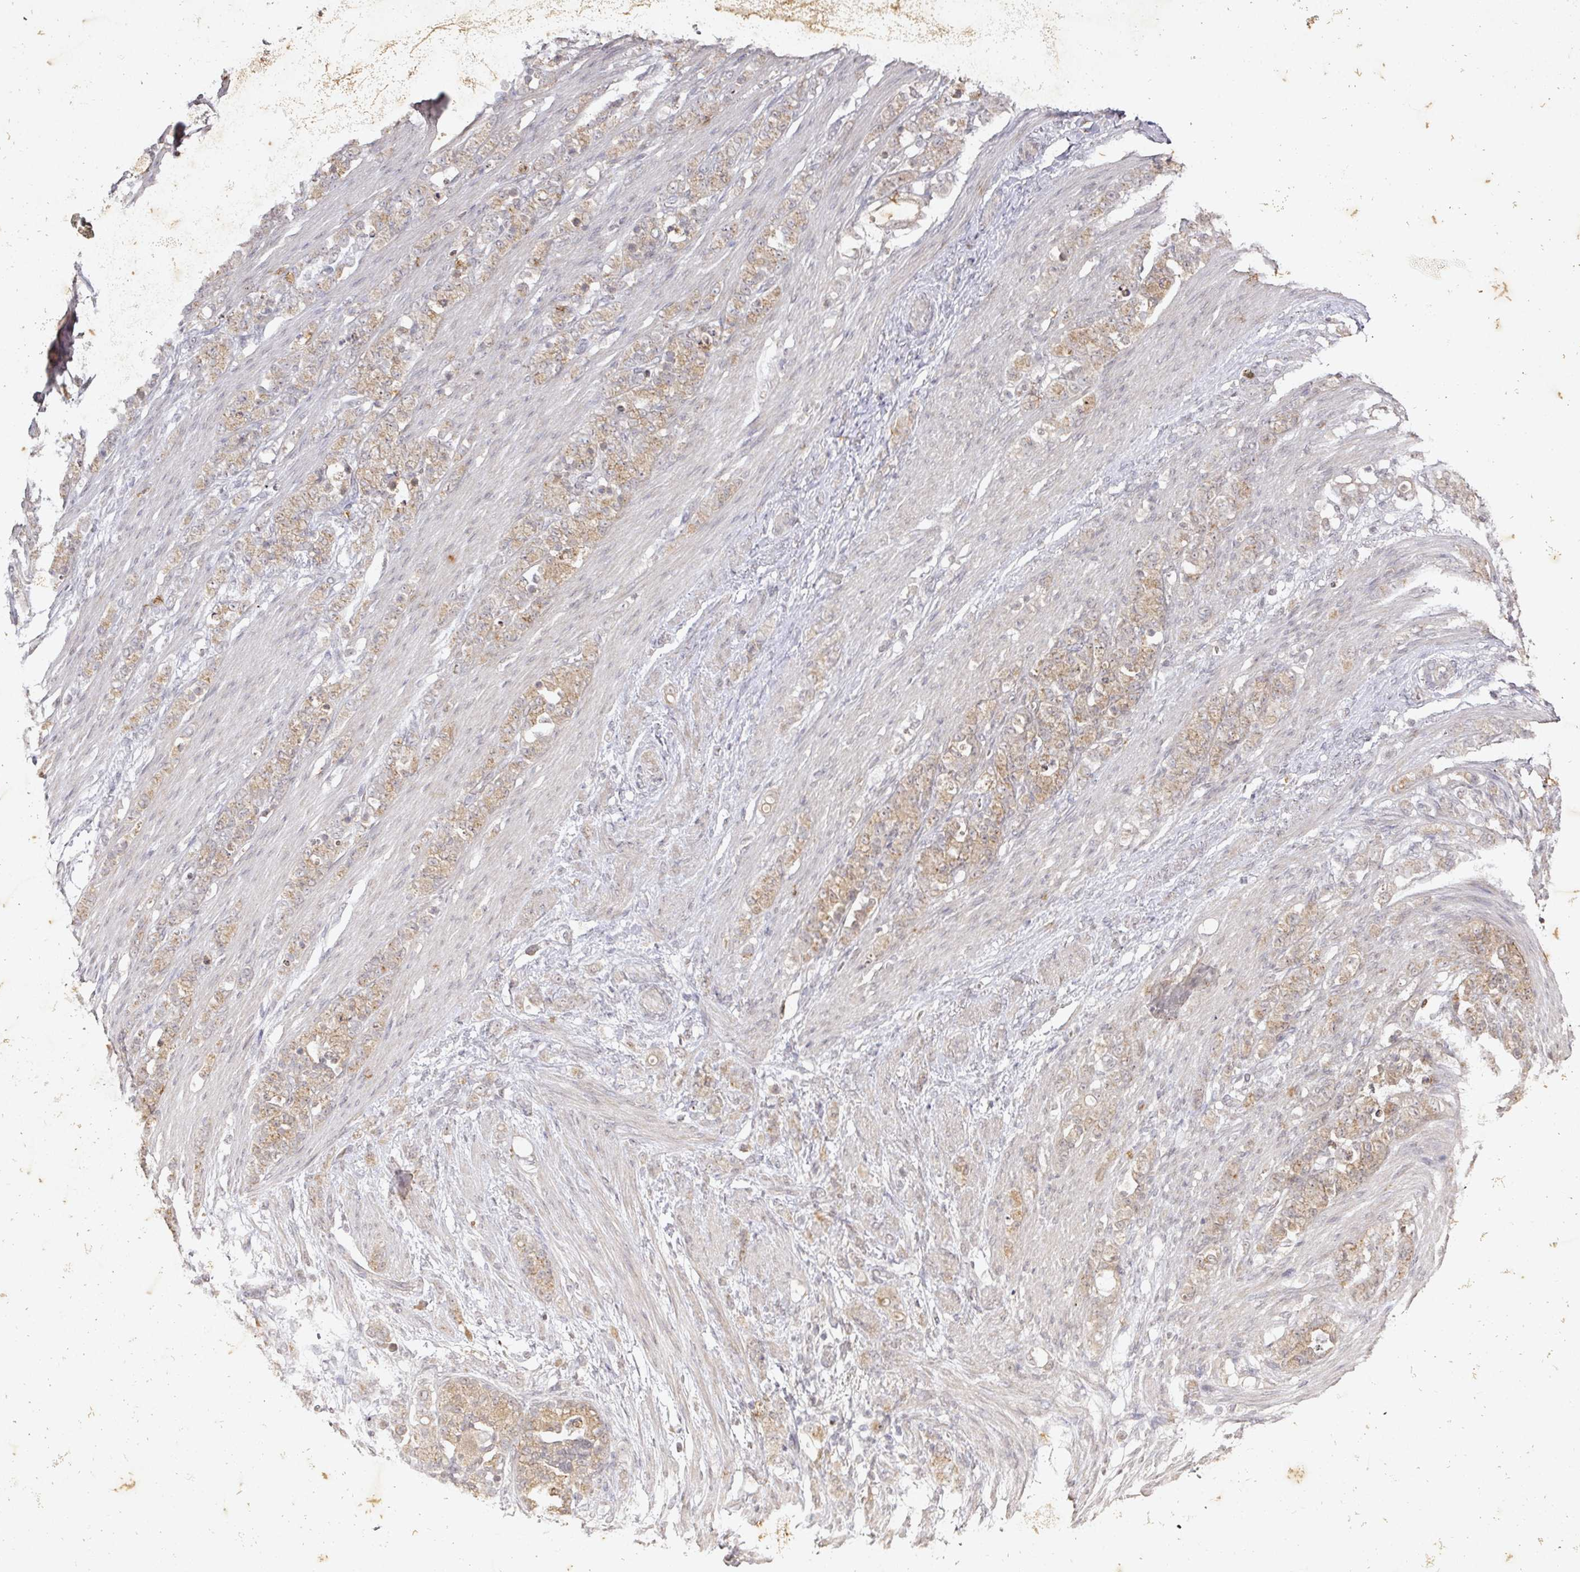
{"staining": {"intensity": "weak", "quantity": ">75%", "location": "cytoplasmic/membranous"}, "tissue": "stomach cancer", "cell_type": "Tumor cells", "image_type": "cancer", "snomed": [{"axis": "morphology", "description": "Adenocarcinoma, NOS"}, {"axis": "topography", "description": "Stomach"}], "caption": "There is low levels of weak cytoplasmic/membranous expression in tumor cells of stomach adenocarcinoma, as demonstrated by immunohistochemical staining (brown color).", "gene": "CAPN5", "patient": {"sex": "female", "age": 79}}